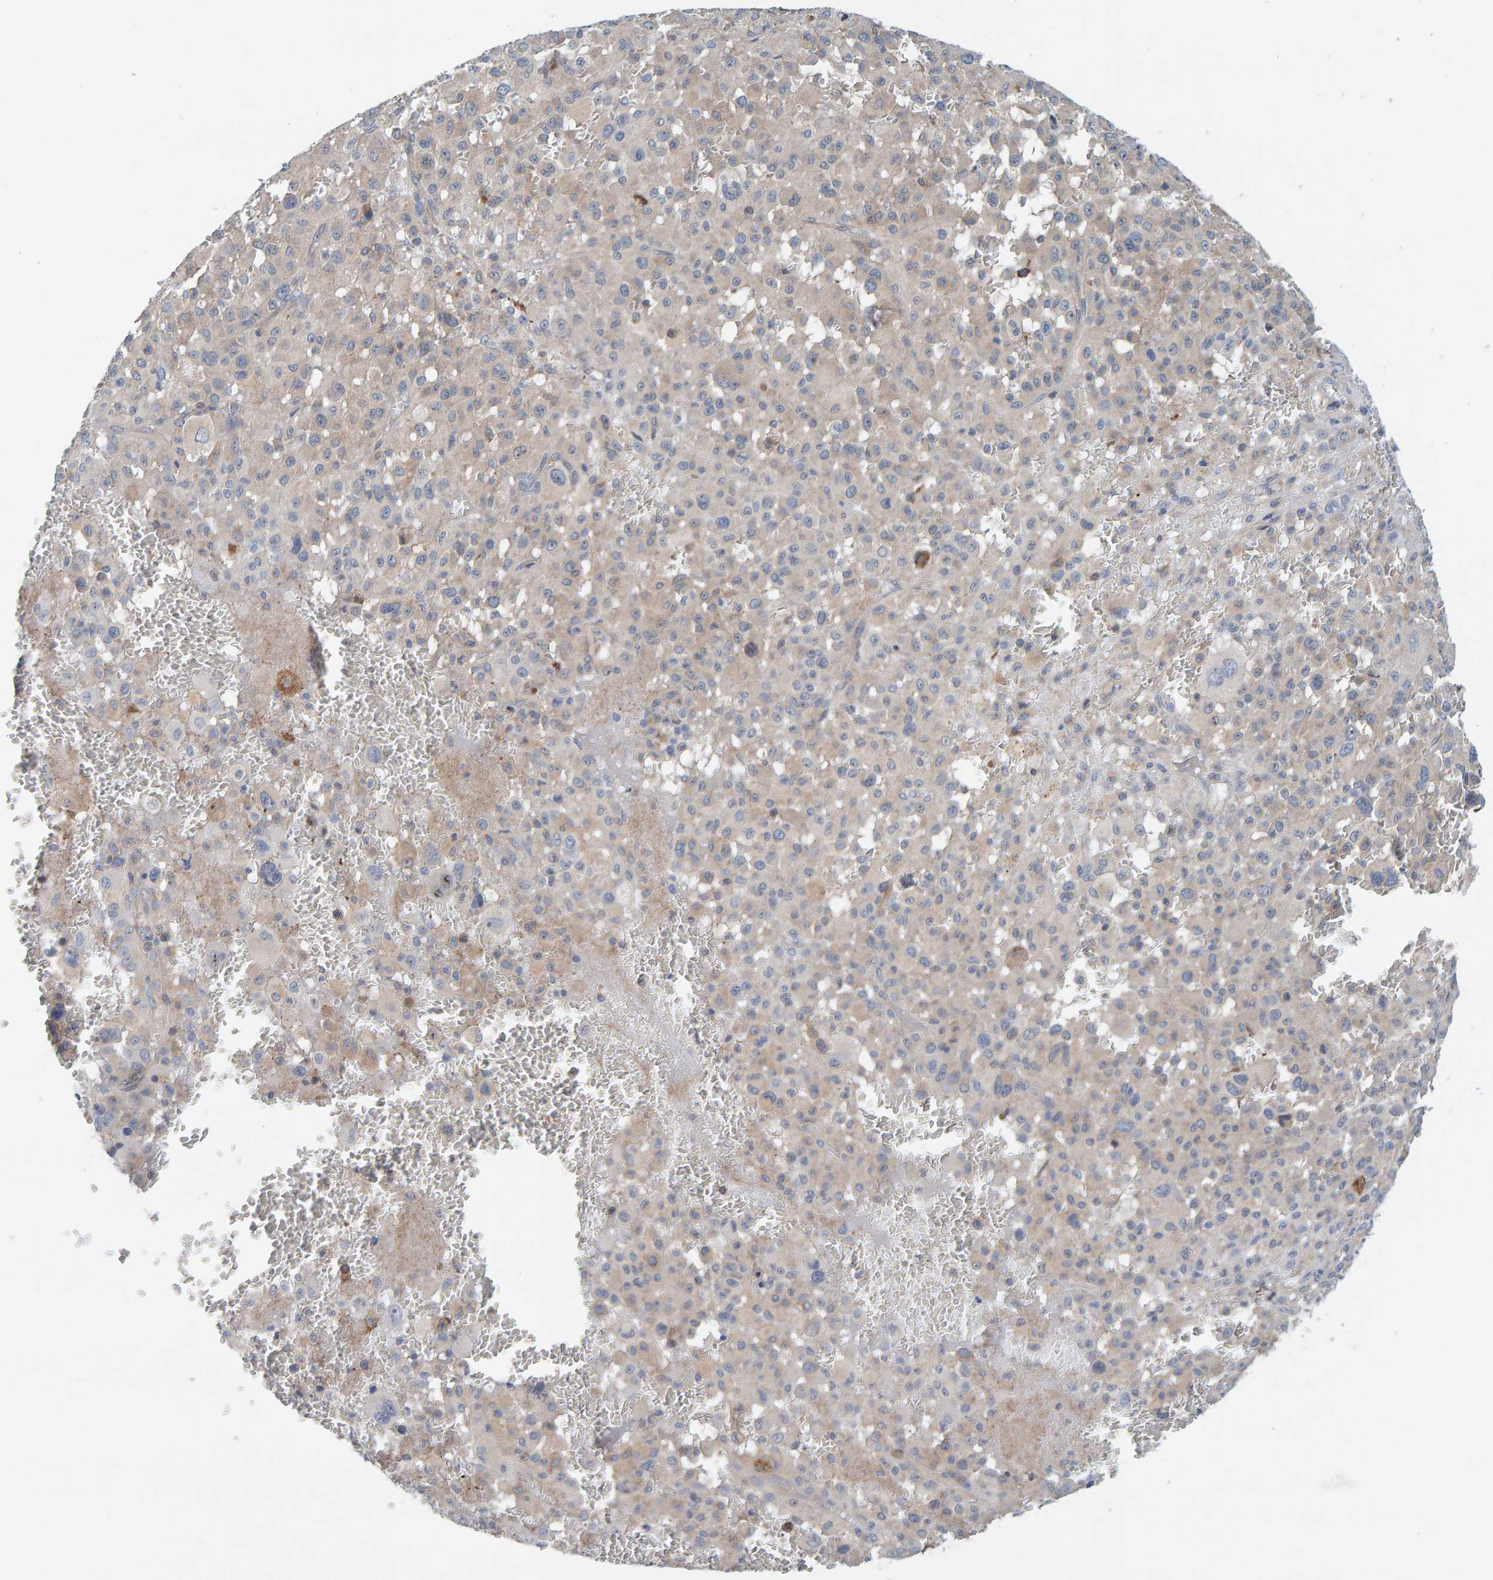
{"staining": {"intensity": "weak", "quantity": "<25%", "location": "cytoplasmic/membranous"}, "tissue": "melanoma", "cell_type": "Tumor cells", "image_type": "cancer", "snomed": [{"axis": "morphology", "description": "Malignant melanoma, Metastatic site"}, {"axis": "topography", "description": "Skin"}], "caption": "Protein analysis of malignant melanoma (metastatic site) demonstrates no significant expression in tumor cells.", "gene": "CCM2", "patient": {"sex": "female", "age": 74}}